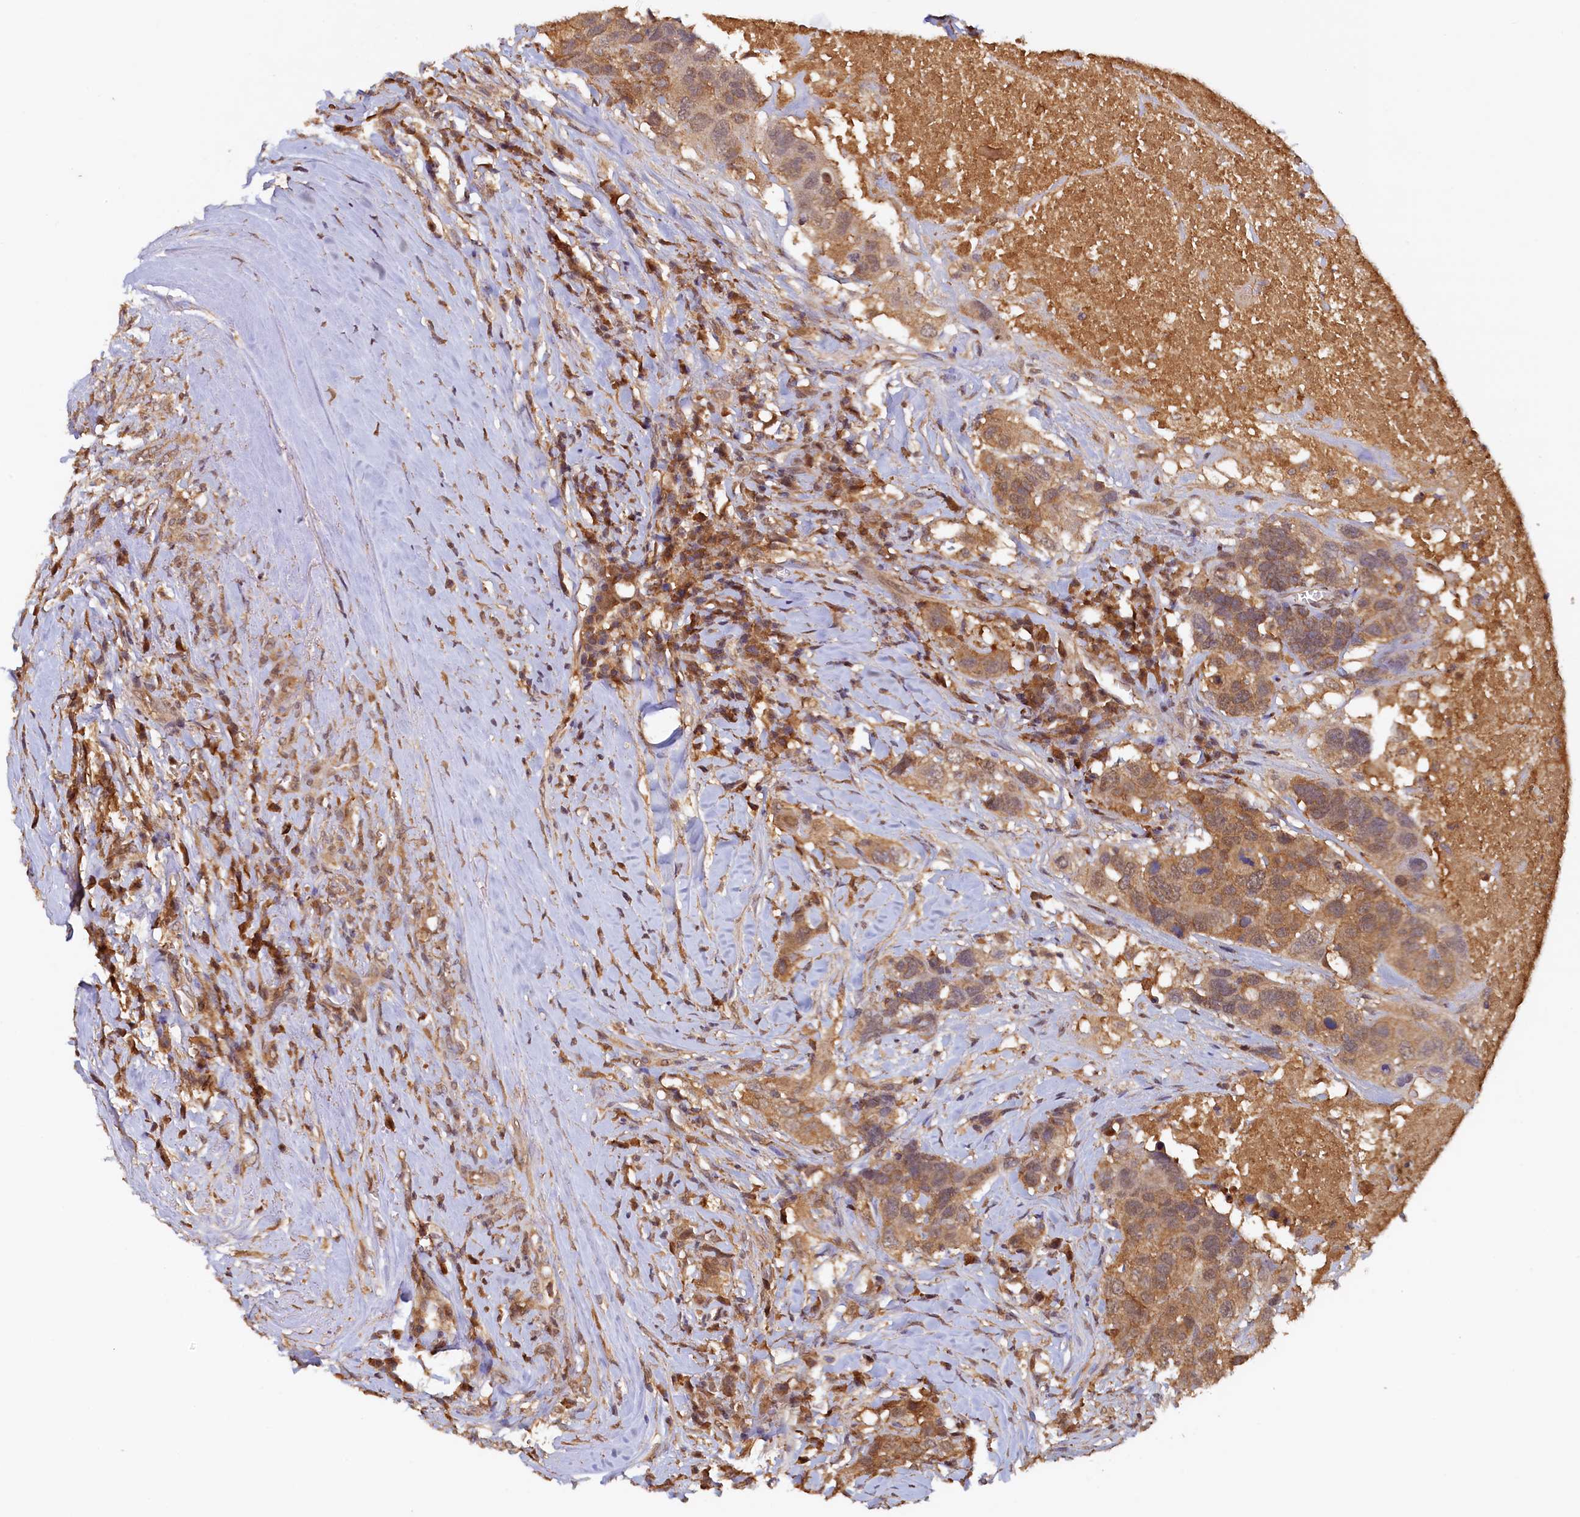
{"staining": {"intensity": "moderate", "quantity": ">75%", "location": "cytoplasmic/membranous"}, "tissue": "head and neck cancer", "cell_type": "Tumor cells", "image_type": "cancer", "snomed": [{"axis": "morphology", "description": "Squamous cell carcinoma, NOS"}, {"axis": "topography", "description": "Head-Neck"}], "caption": "This is an image of immunohistochemistry staining of head and neck cancer (squamous cell carcinoma), which shows moderate positivity in the cytoplasmic/membranous of tumor cells.", "gene": "UBL7", "patient": {"sex": "male", "age": 66}}